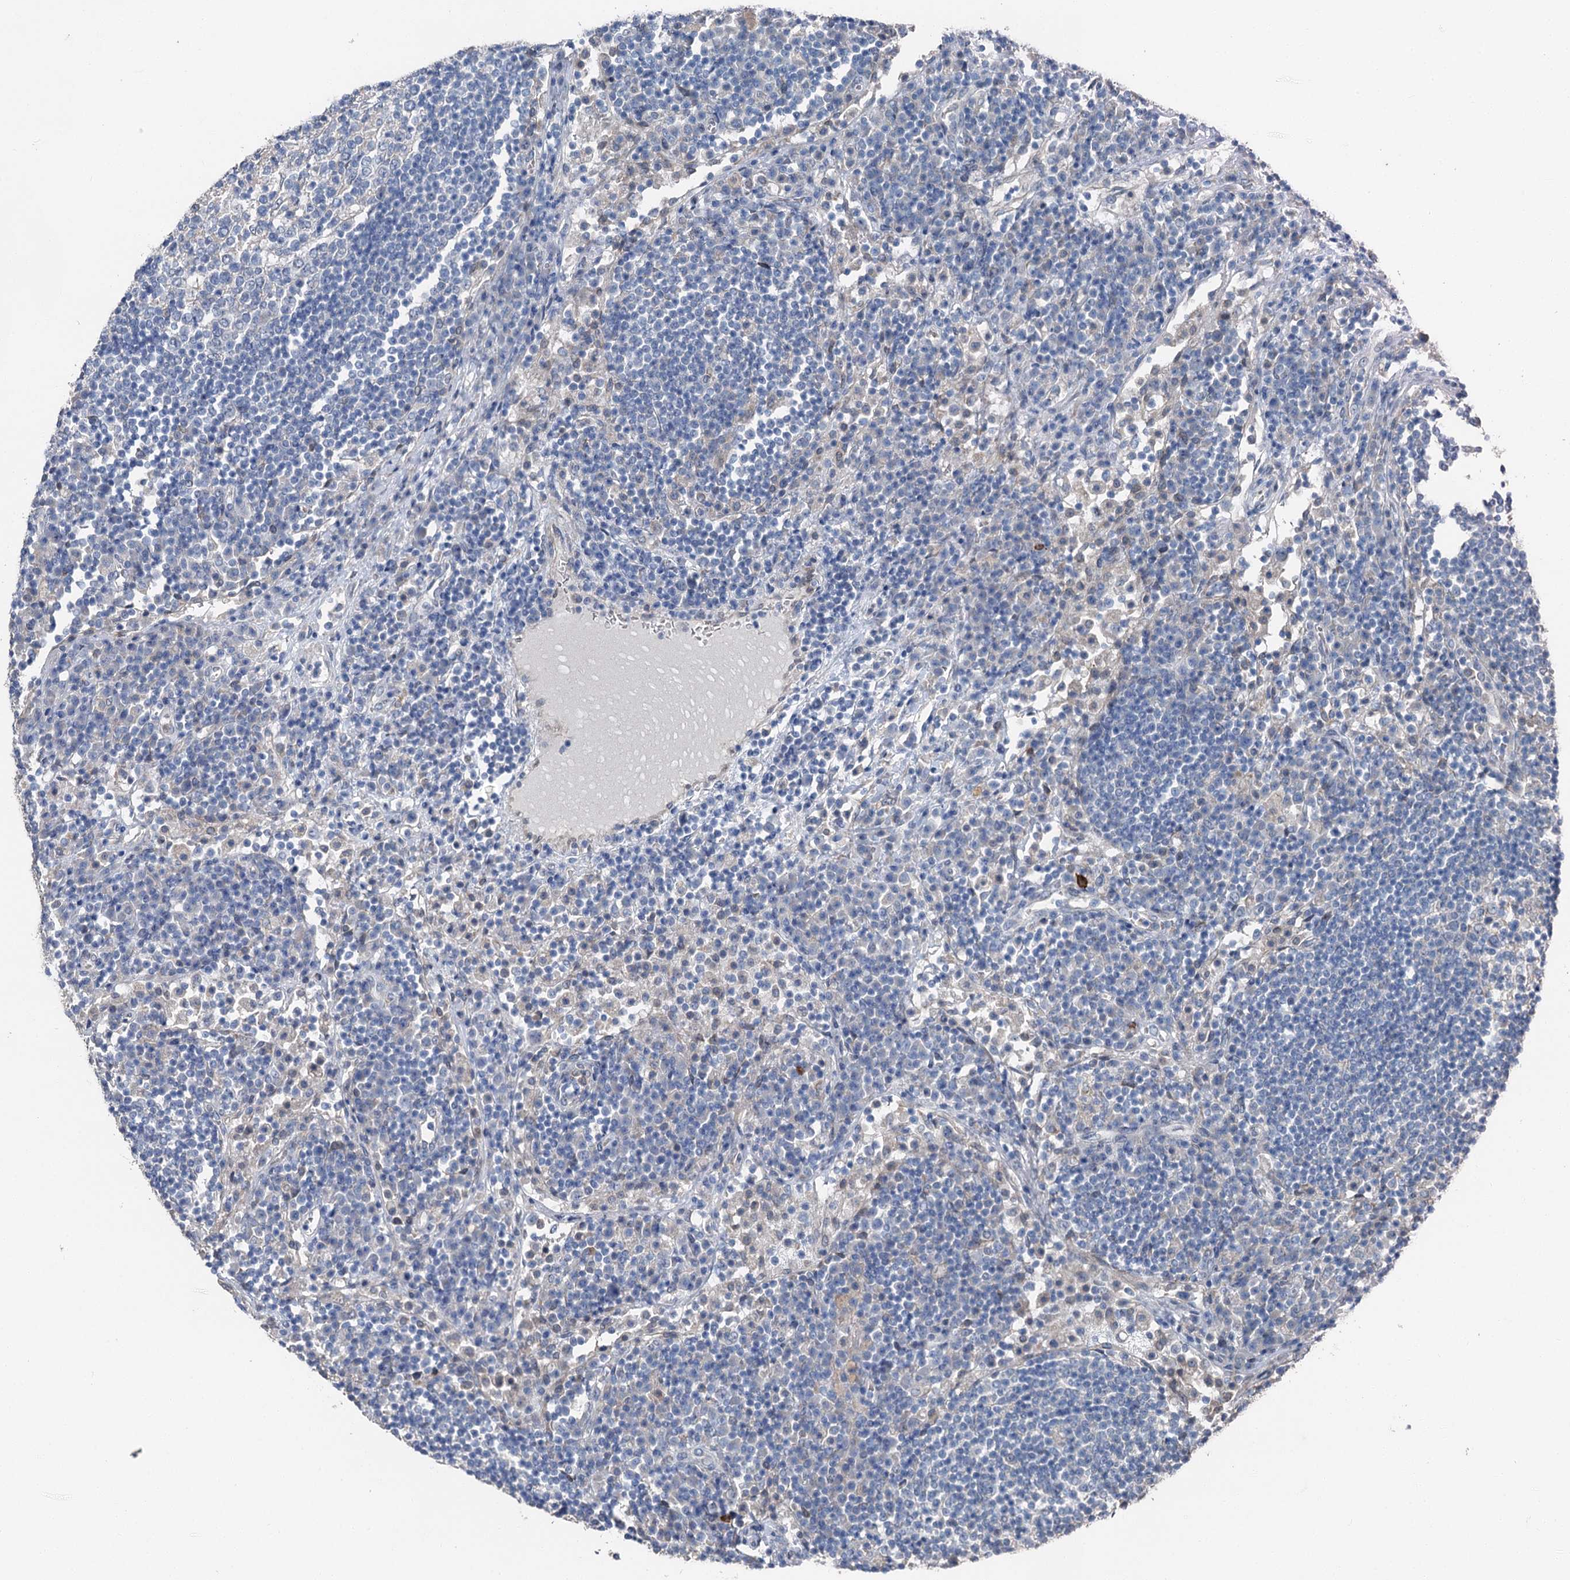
{"staining": {"intensity": "negative", "quantity": "none", "location": "none"}, "tissue": "lymph node", "cell_type": "Germinal center cells", "image_type": "normal", "snomed": [{"axis": "morphology", "description": "Normal tissue, NOS"}, {"axis": "topography", "description": "Lymph node"}], "caption": "There is no significant expression in germinal center cells of lymph node. (DAB IHC visualized using brightfield microscopy, high magnification).", "gene": "C6orf120", "patient": {"sex": "female", "age": 53}}